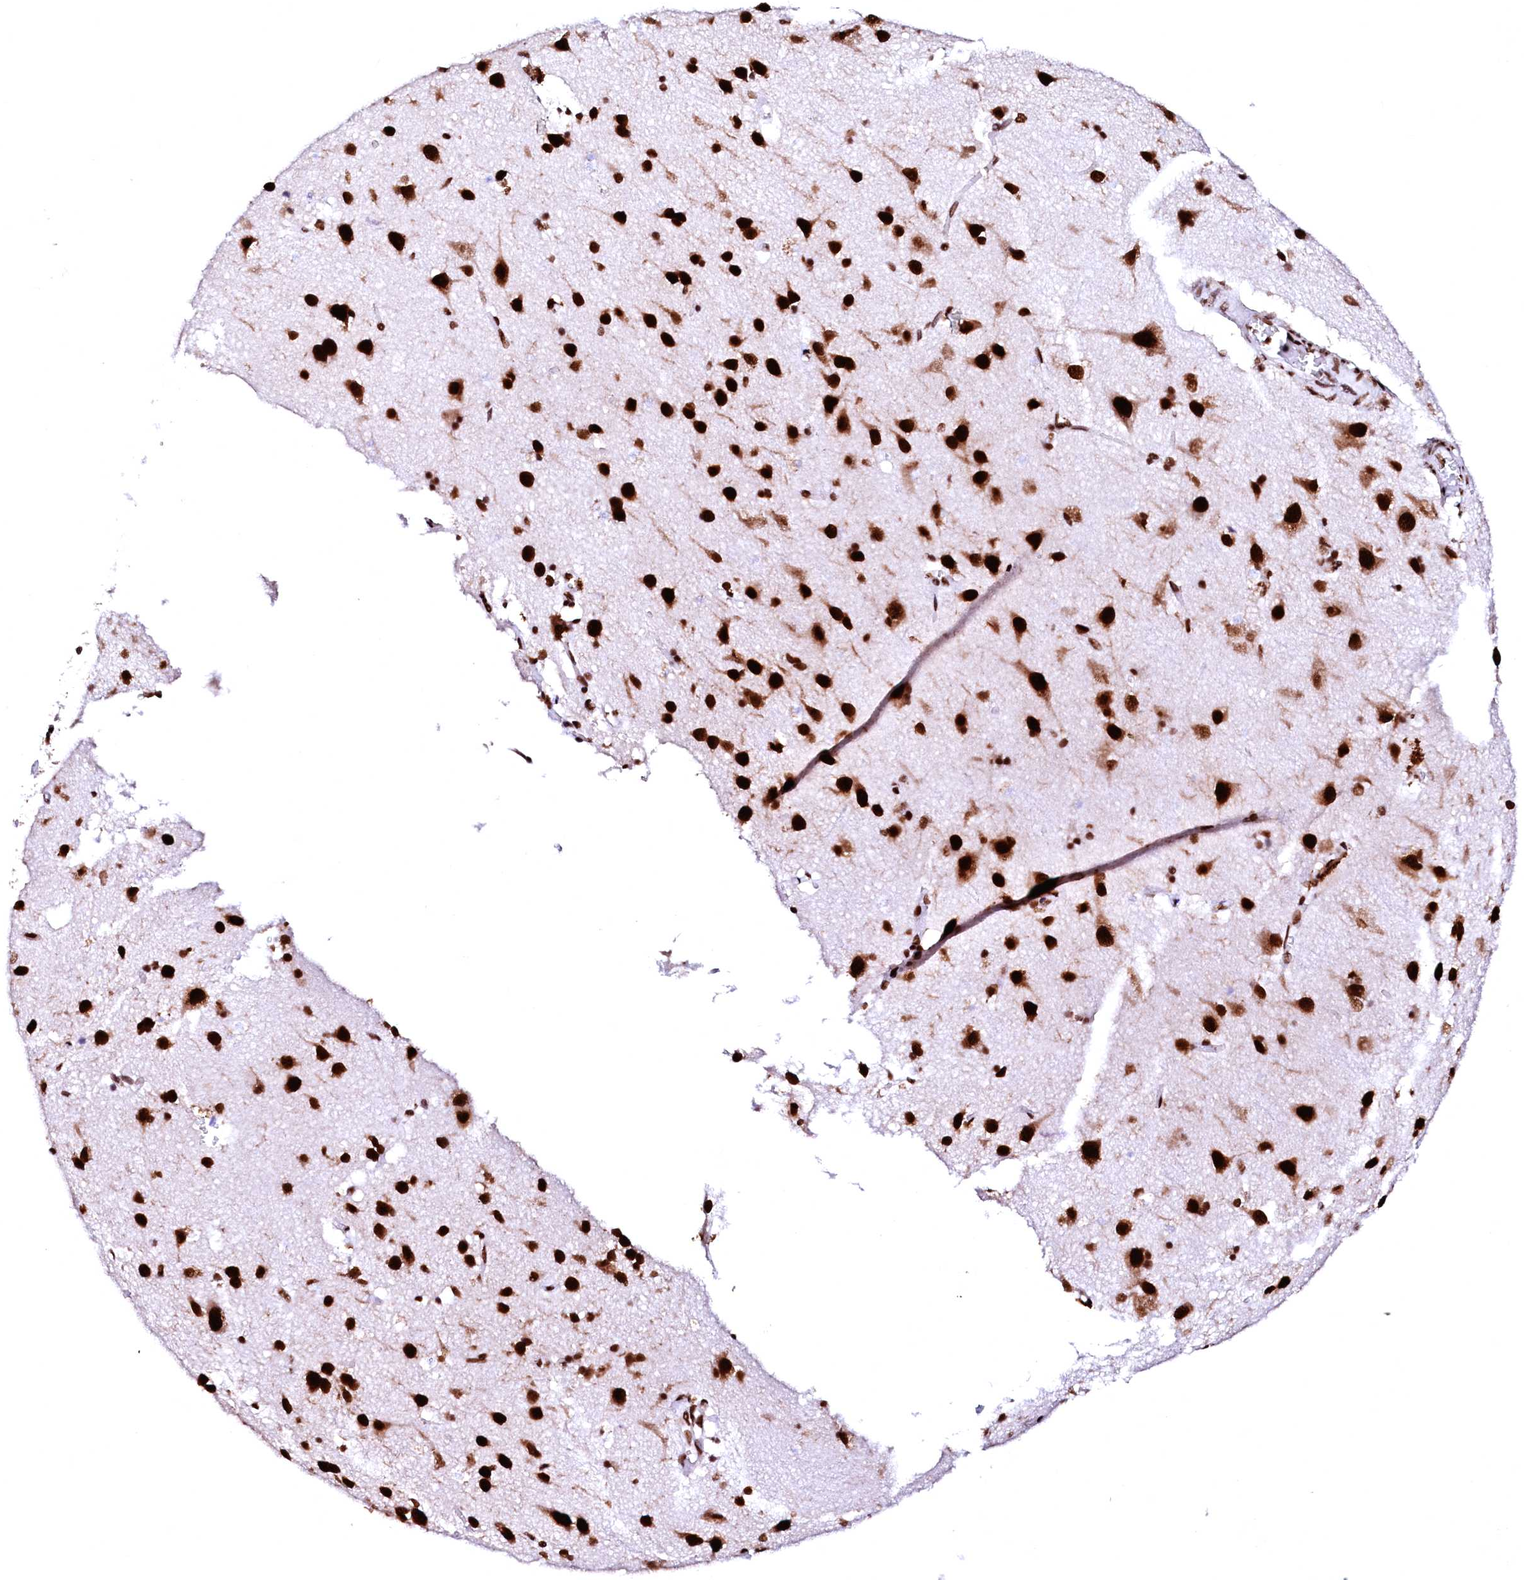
{"staining": {"intensity": "strong", "quantity": ">75%", "location": "nuclear"}, "tissue": "cerebral cortex", "cell_type": "Endothelial cells", "image_type": "normal", "snomed": [{"axis": "morphology", "description": "Normal tissue, NOS"}, {"axis": "topography", "description": "Cerebral cortex"}], "caption": "Immunohistochemical staining of unremarkable cerebral cortex demonstrates >75% levels of strong nuclear protein positivity in approximately >75% of endothelial cells. The staining was performed using DAB, with brown indicating positive protein expression. Nuclei are stained blue with hematoxylin.", "gene": "CPSF6", "patient": {"sex": "male", "age": 54}}